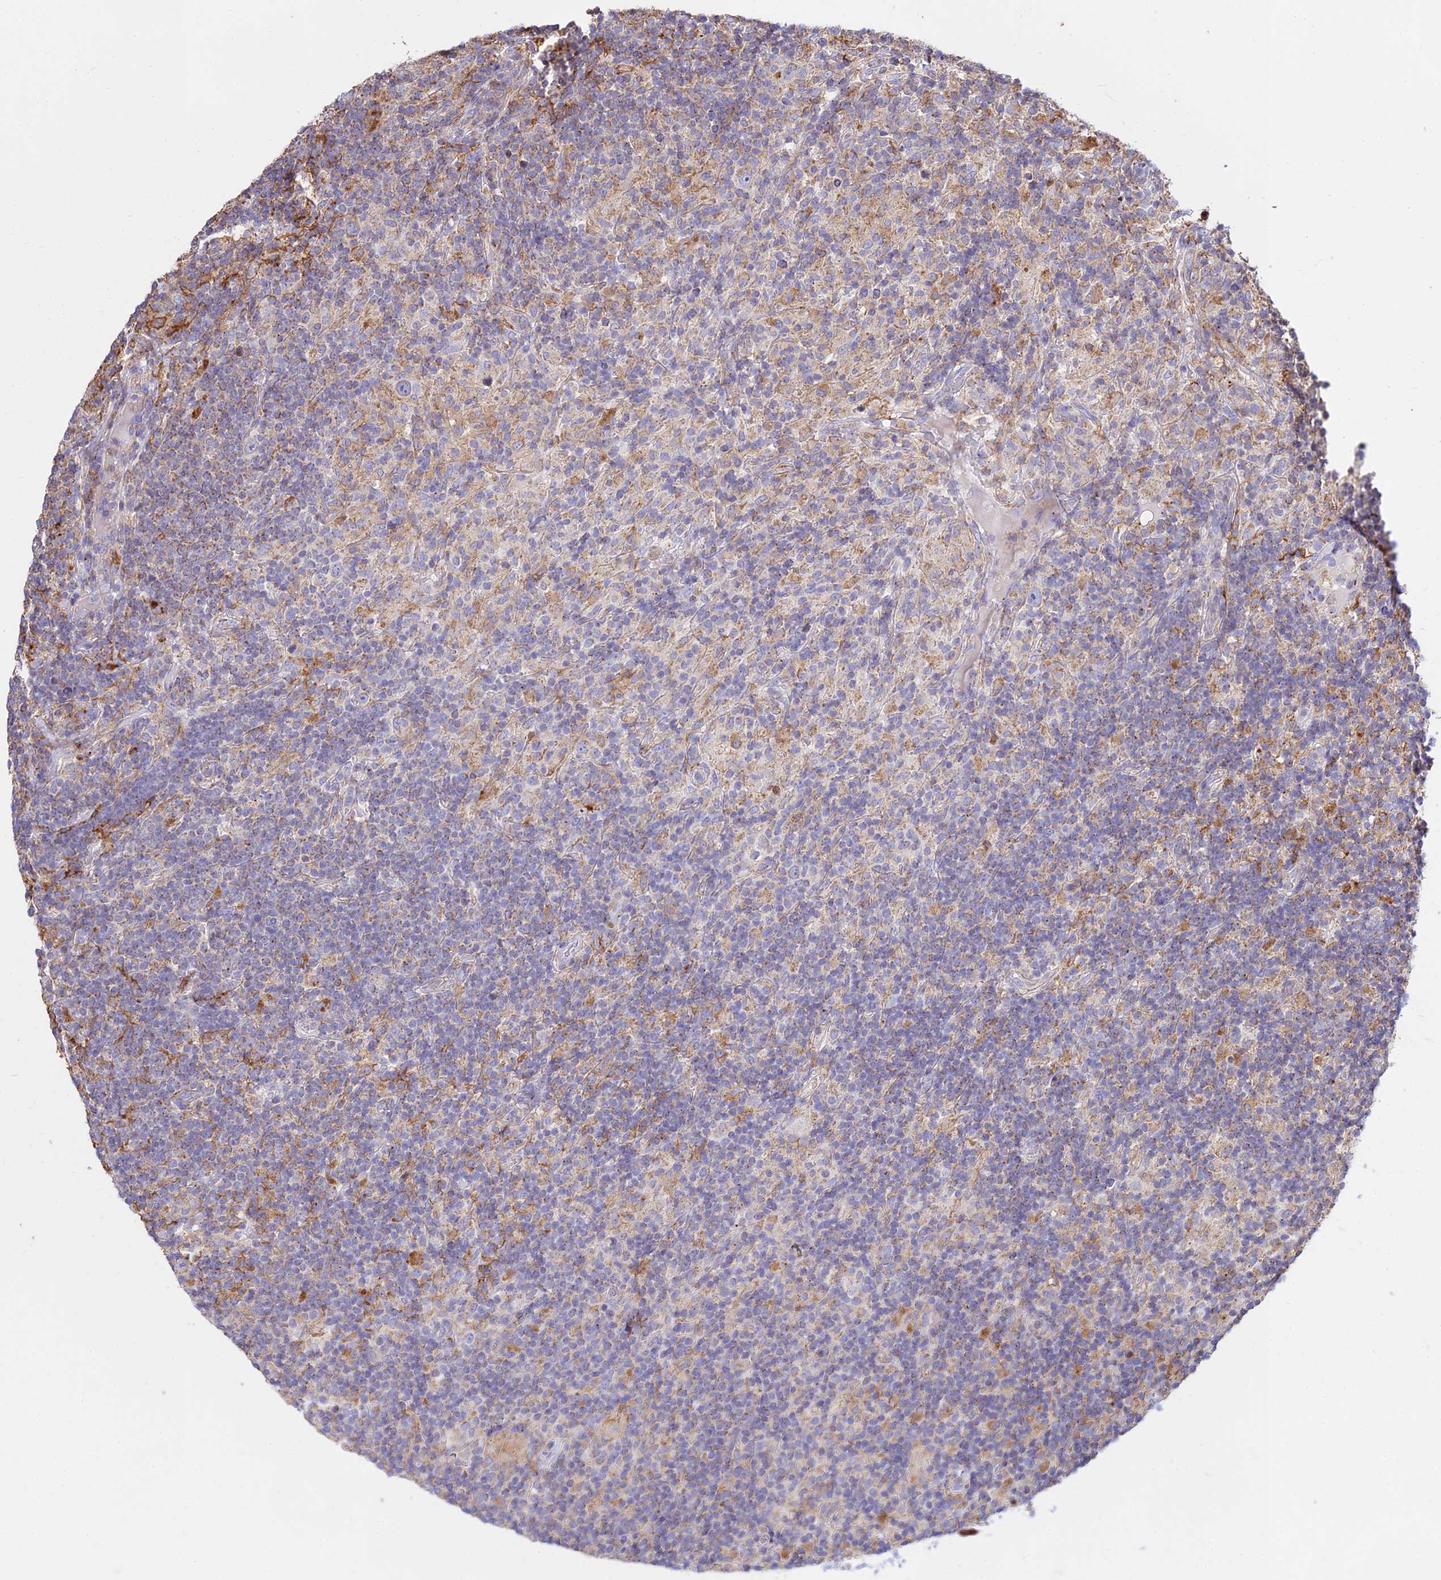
{"staining": {"intensity": "weak", "quantity": "25%-75%", "location": "cytoplasmic/membranous"}, "tissue": "lymphoma", "cell_type": "Tumor cells", "image_type": "cancer", "snomed": [{"axis": "morphology", "description": "Hodgkin's disease, NOS"}, {"axis": "topography", "description": "Lymph node"}], "caption": "The photomicrograph shows a brown stain indicating the presence of a protein in the cytoplasmic/membranous of tumor cells in lymphoma.", "gene": "PNLIPRP3", "patient": {"sex": "male", "age": 70}}